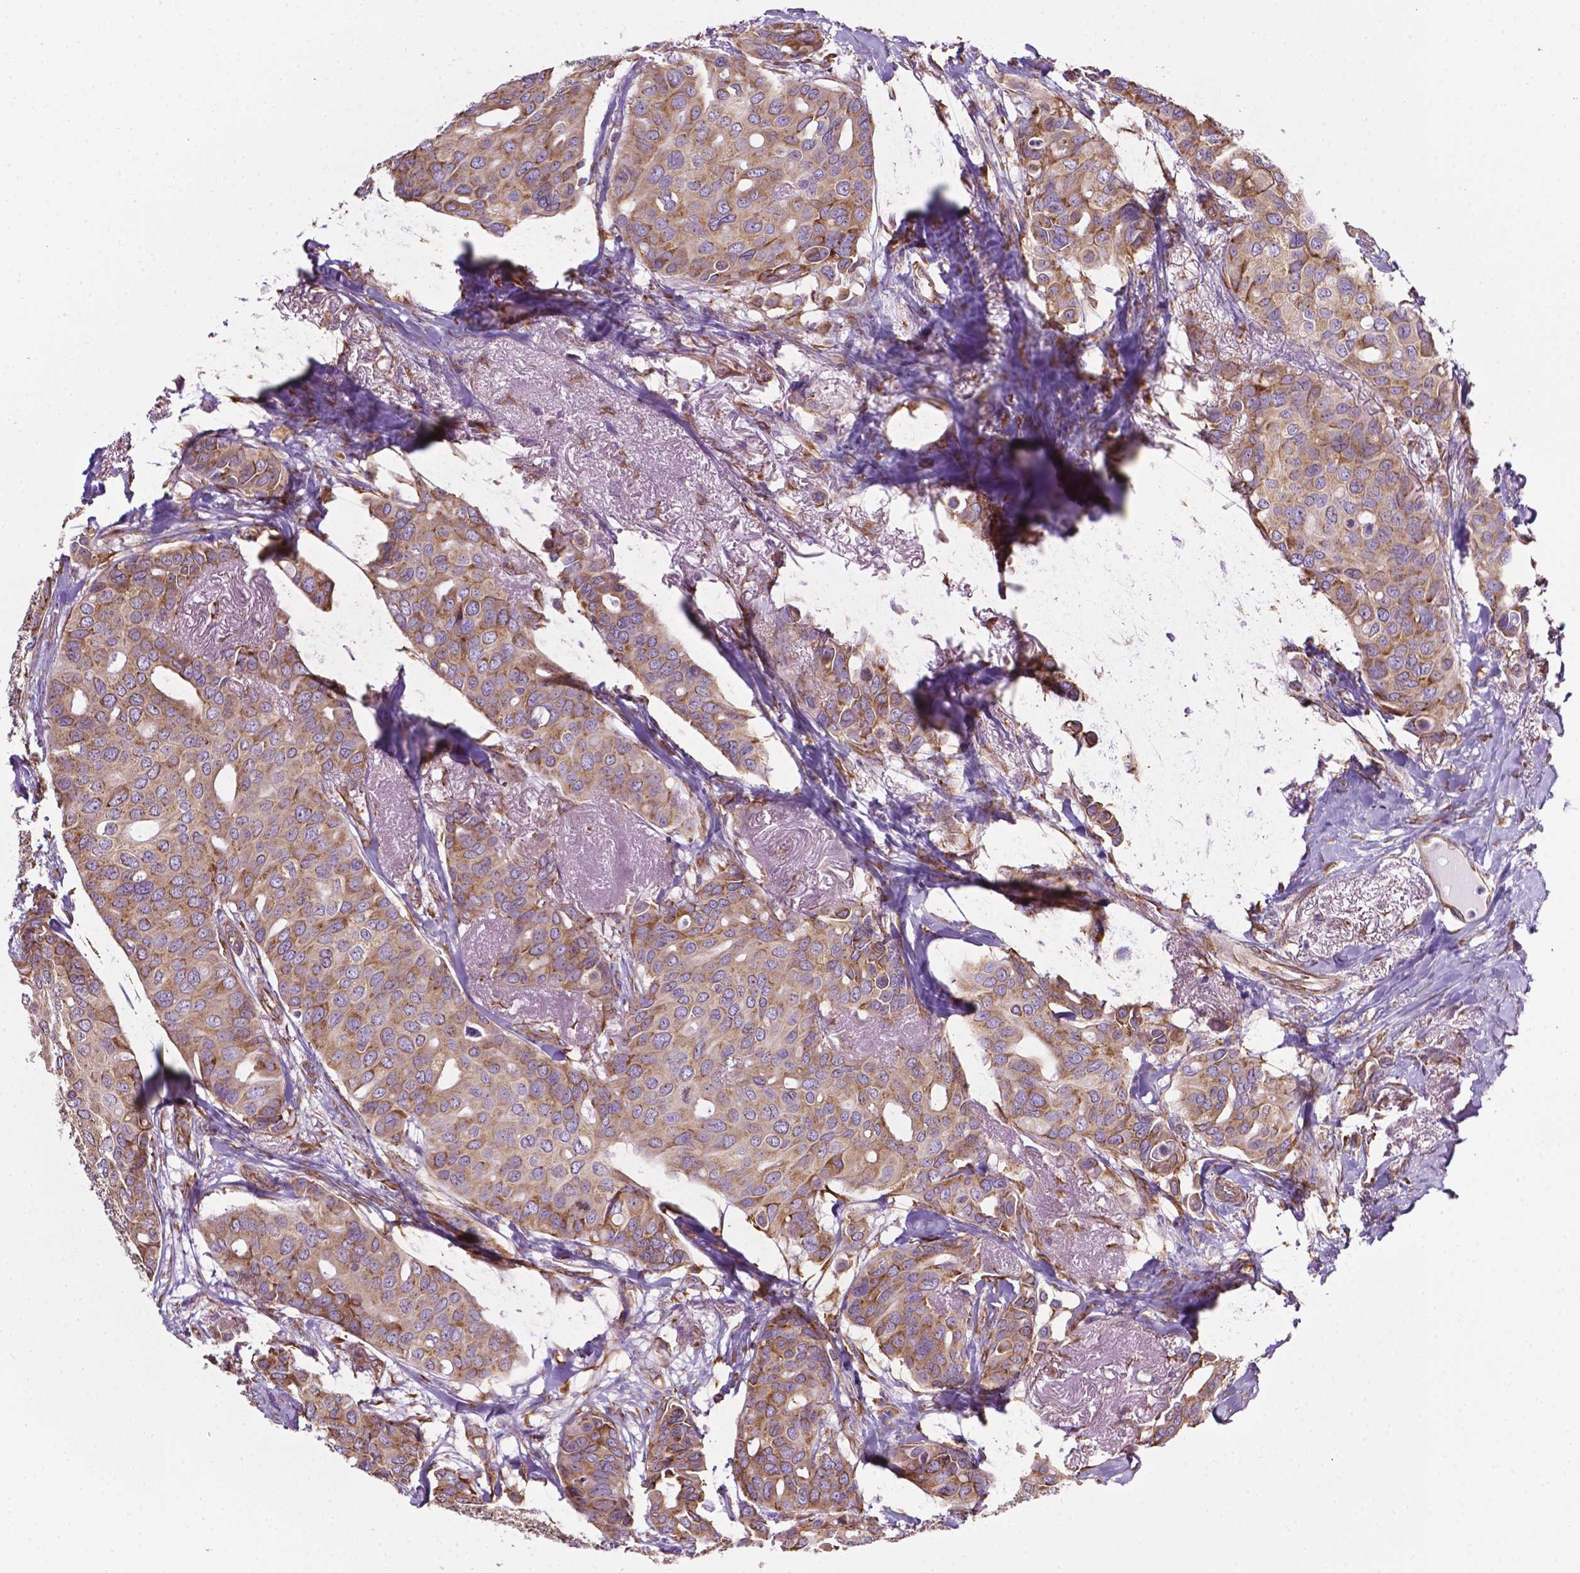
{"staining": {"intensity": "moderate", "quantity": ">75%", "location": "cytoplasmic/membranous"}, "tissue": "breast cancer", "cell_type": "Tumor cells", "image_type": "cancer", "snomed": [{"axis": "morphology", "description": "Duct carcinoma"}, {"axis": "topography", "description": "Breast"}], "caption": "Infiltrating ductal carcinoma (breast) was stained to show a protein in brown. There is medium levels of moderate cytoplasmic/membranous positivity in approximately >75% of tumor cells.", "gene": "RPL29", "patient": {"sex": "female", "age": 54}}